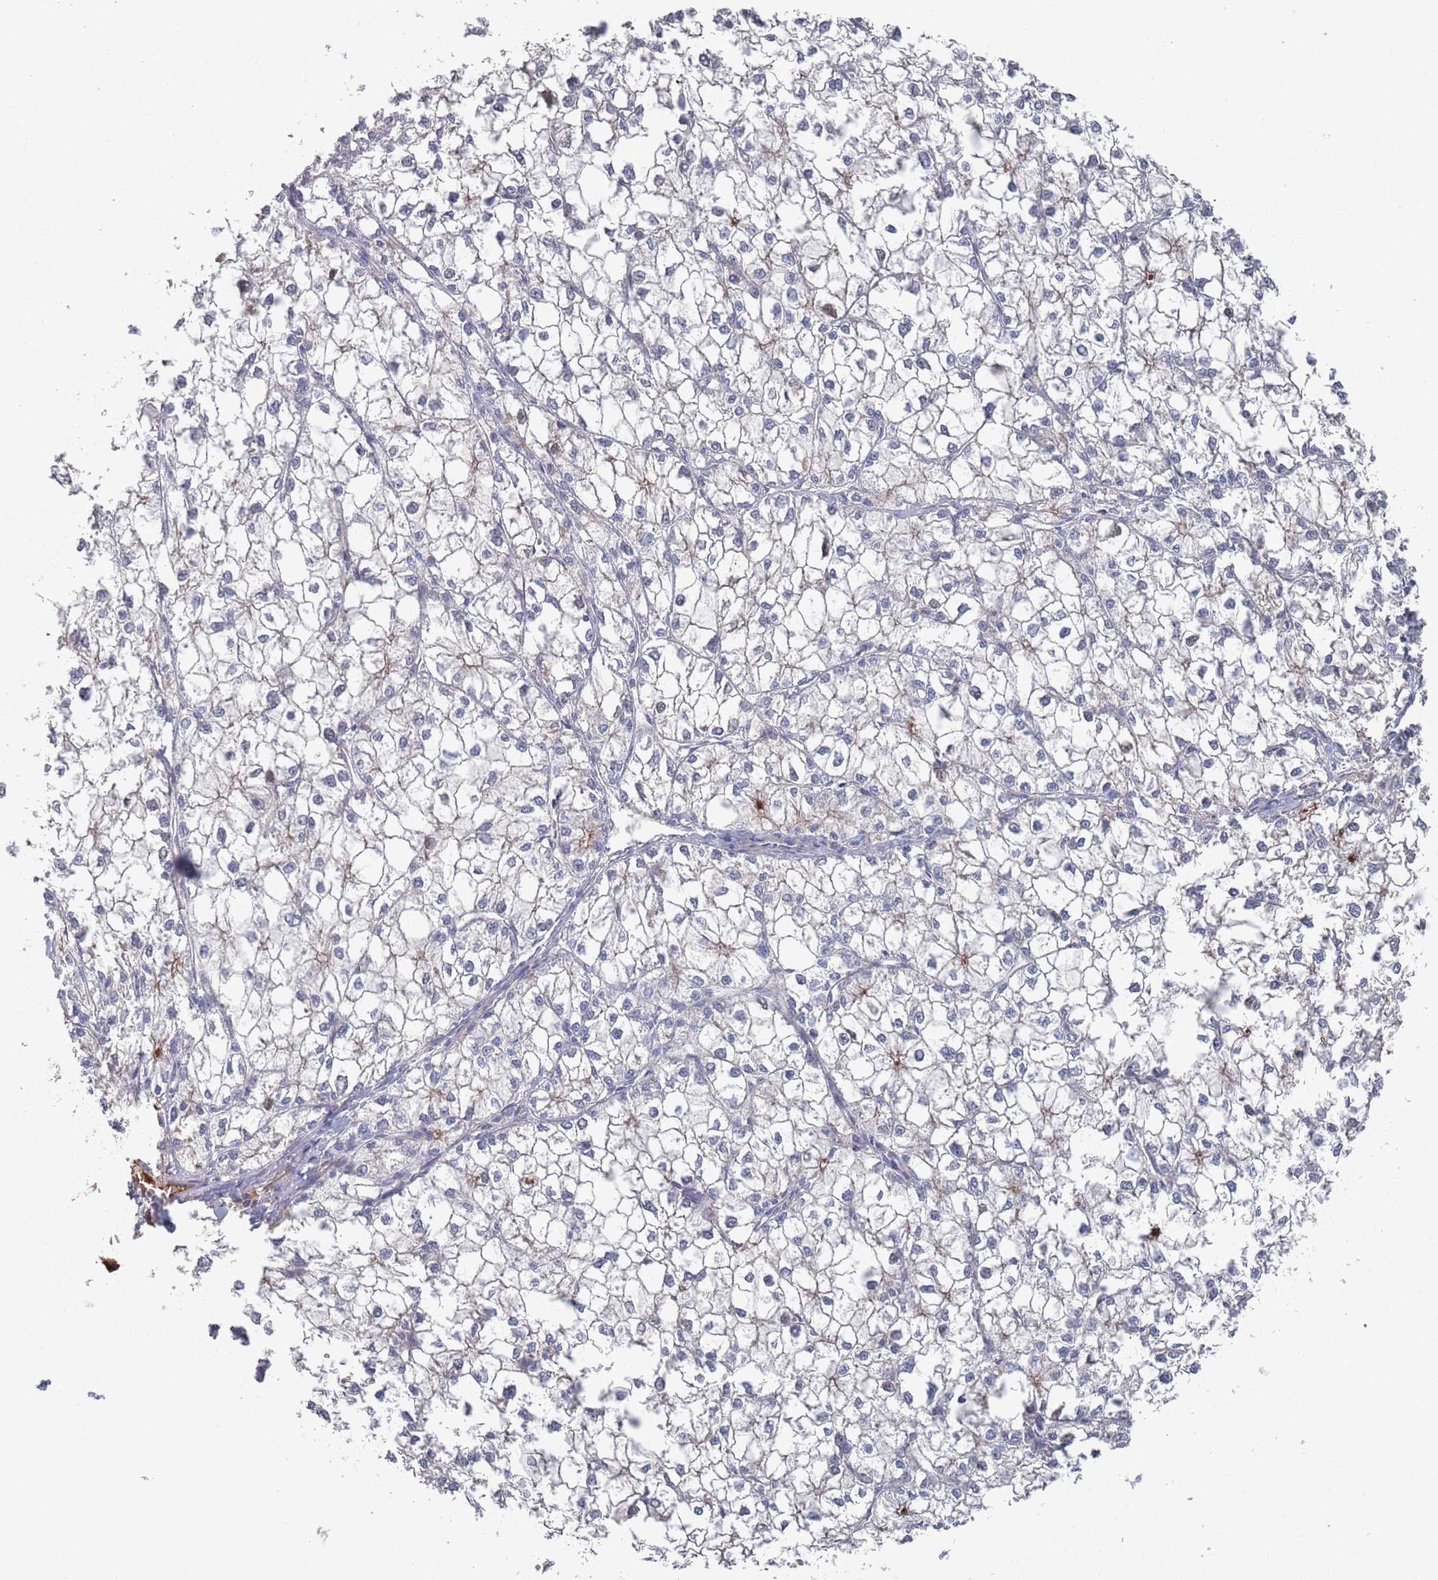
{"staining": {"intensity": "negative", "quantity": "none", "location": "none"}, "tissue": "liver cancer", "cell_type": "Tumor cells", "image_type": "cancer", "snomed": [{"axis": "morphology", "description": "Carcinoma, Hepatocellular, NOS"}, {"axis": "topography", "description": "Liver"}], "caption": "Immunohistochemical staining of human hepatocellular carcinoma (liver) displays no significant positivity in tumor cells.", "gene": "PLEKHA4", "patient": {"sex": "female", "age": 43}}